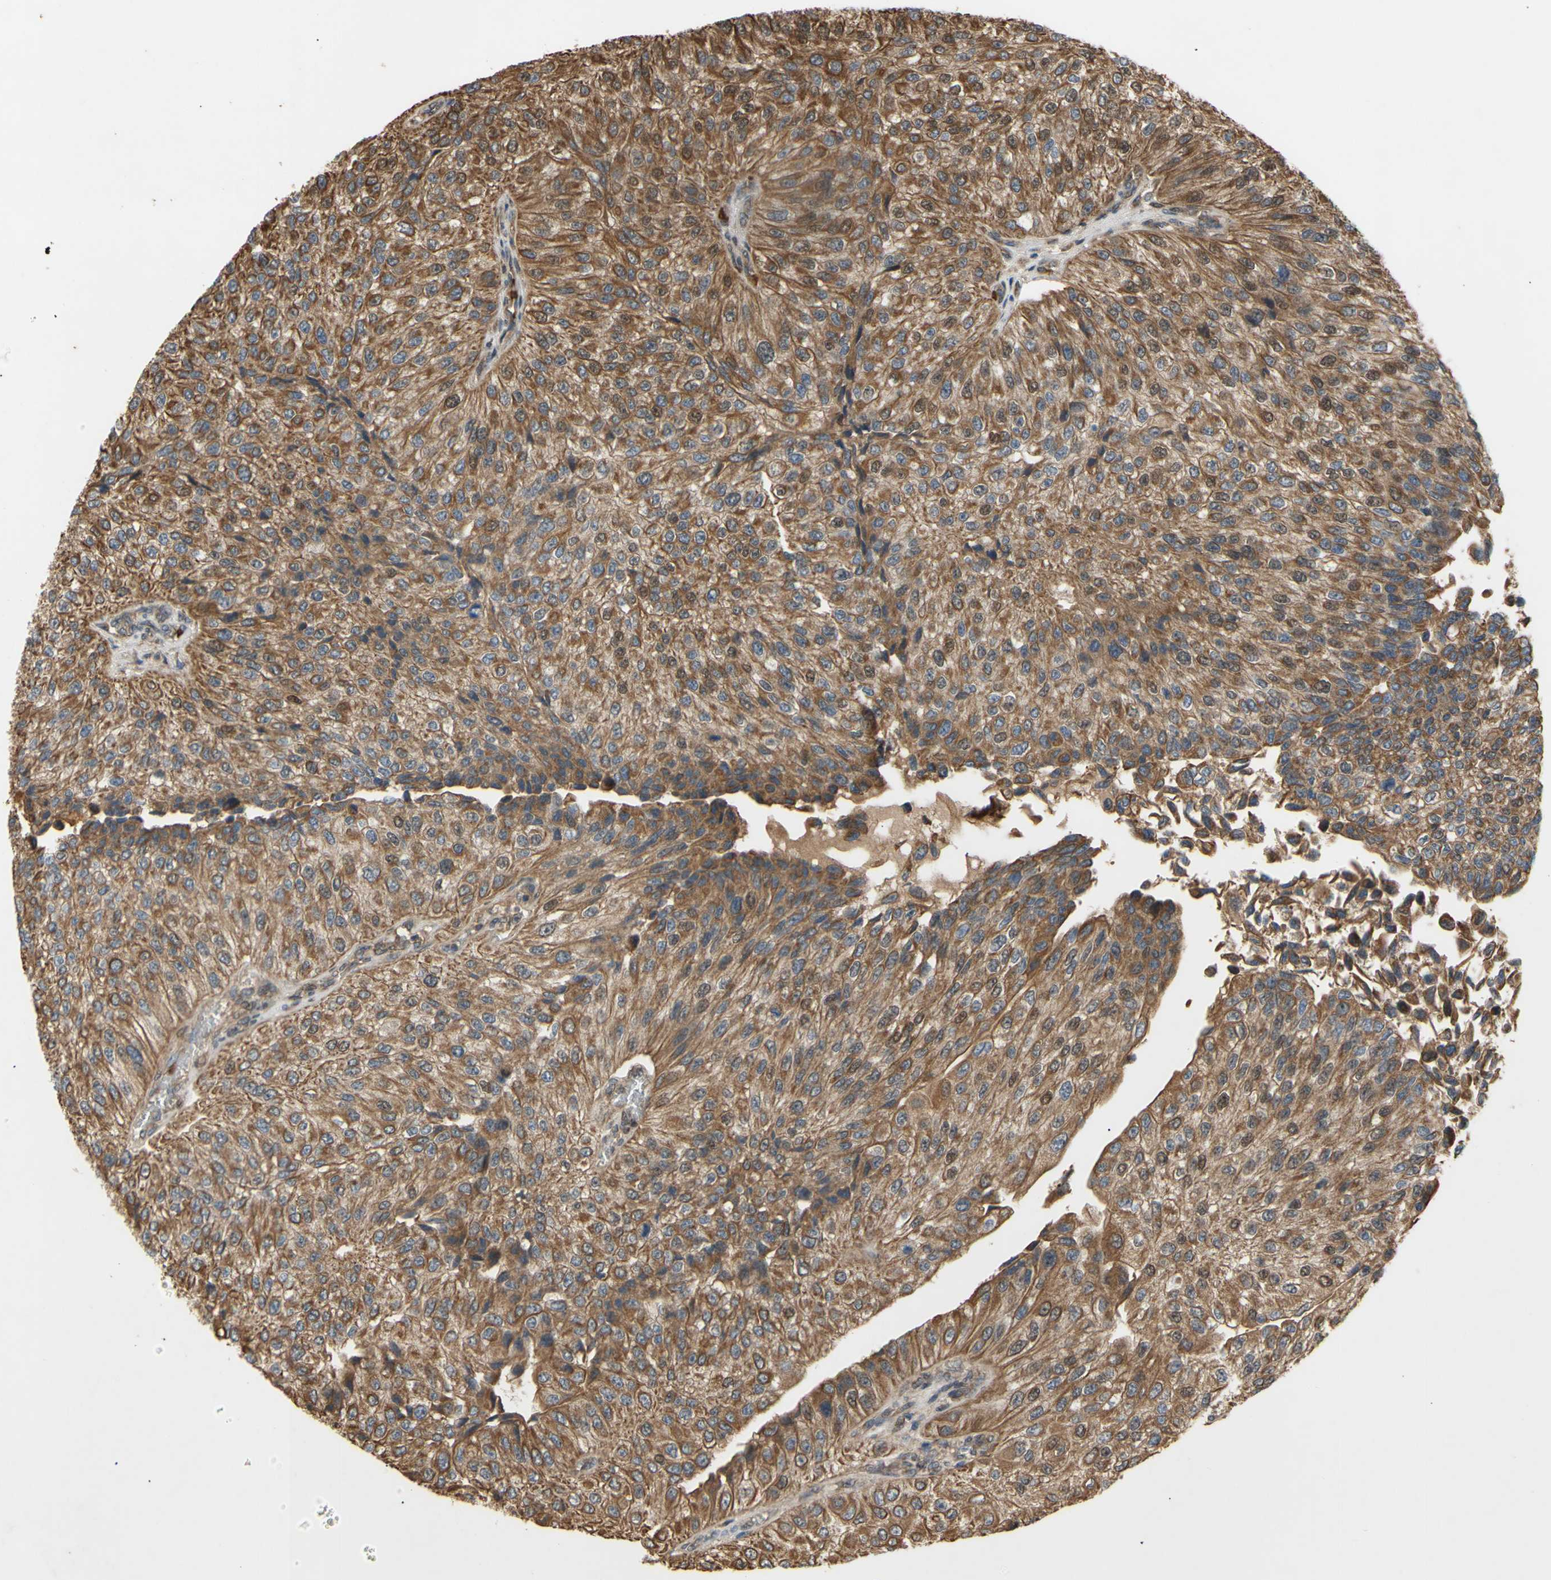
{"staining": {"intensity": "moderate", "quantity": ">75%", "location": "cytoplasmic/membranous"}, "tissue": "urothelial cancer", "cell_type": "Tumor cells", "image_type": "cancer", "snomed": [{"axis": "morphology", "description": "Urothelial carcinoma, High grade"}, {"axis": "topography", "description": "Kidney"}, {"axis": "topography", "description": "Urinary bladder"}], "caption": "This is a photomicrograph of IHC staining of high-grade urothelial carcinoma, which shows moderate positivity in the cytoplasmic/membranous of tumor cells.", "gene": "PKN1", "patient": {"sex": "male", "age": 77}}